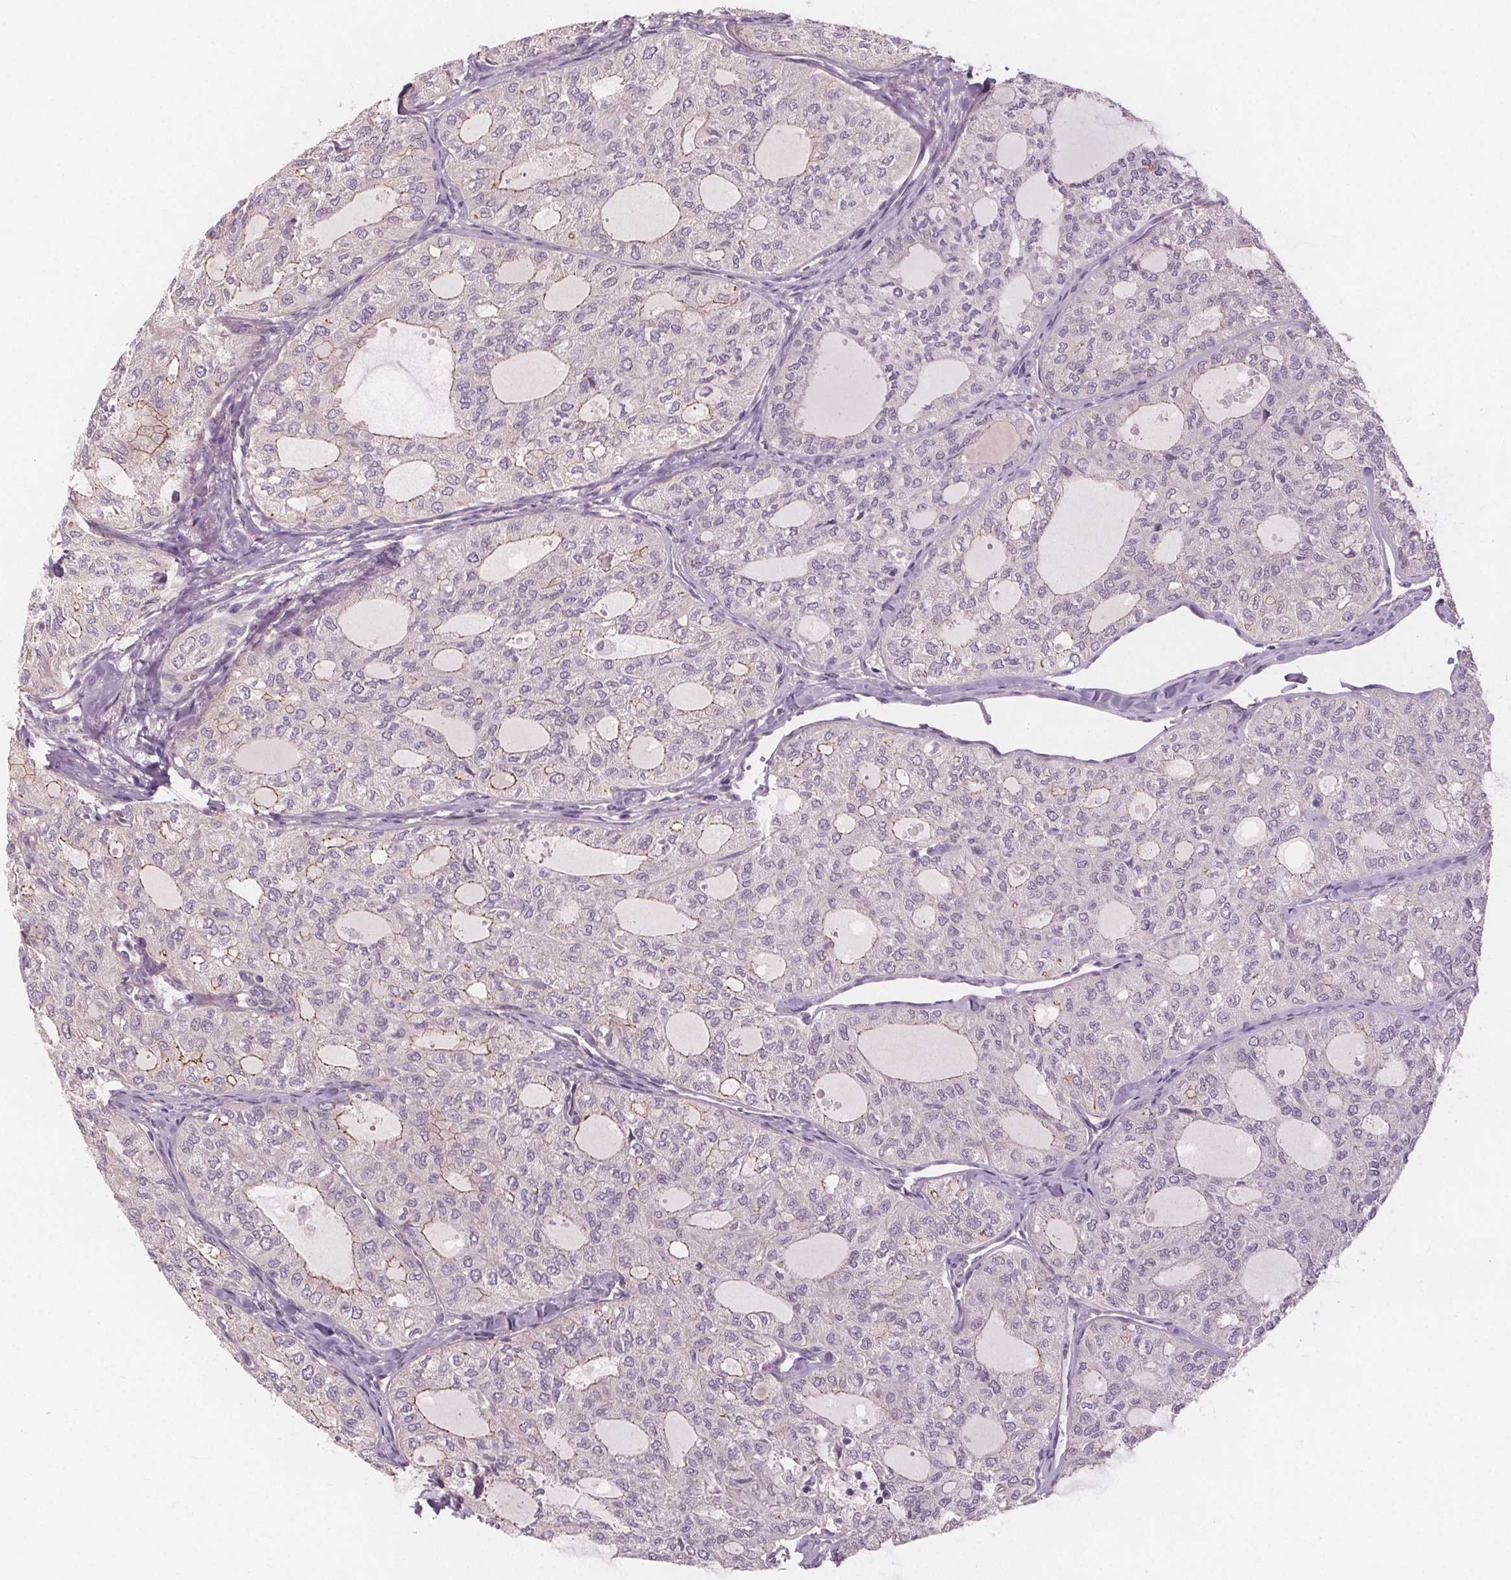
{"staining": {"intensity": "moderate", "quantity": "<25%", "location": "cytoplasmic/membranous"}, "tissue": "thyroid cancer", "cell_type": "Tumor cells", "image_type": "cancer", "snomed": [{"axis": "morphology", "description": "Follicular adenoma carcinoma, NOS"}, {"axis": "topography", "description": "Thyroid gland"}], "caption": "Protein staining displays moderate cytoplasmic/membranous positivity in approximately <25% of tumor cells in thyroid cancer.", "gene": "VNN1", "patient": {"sex": "male", "age": 75}}